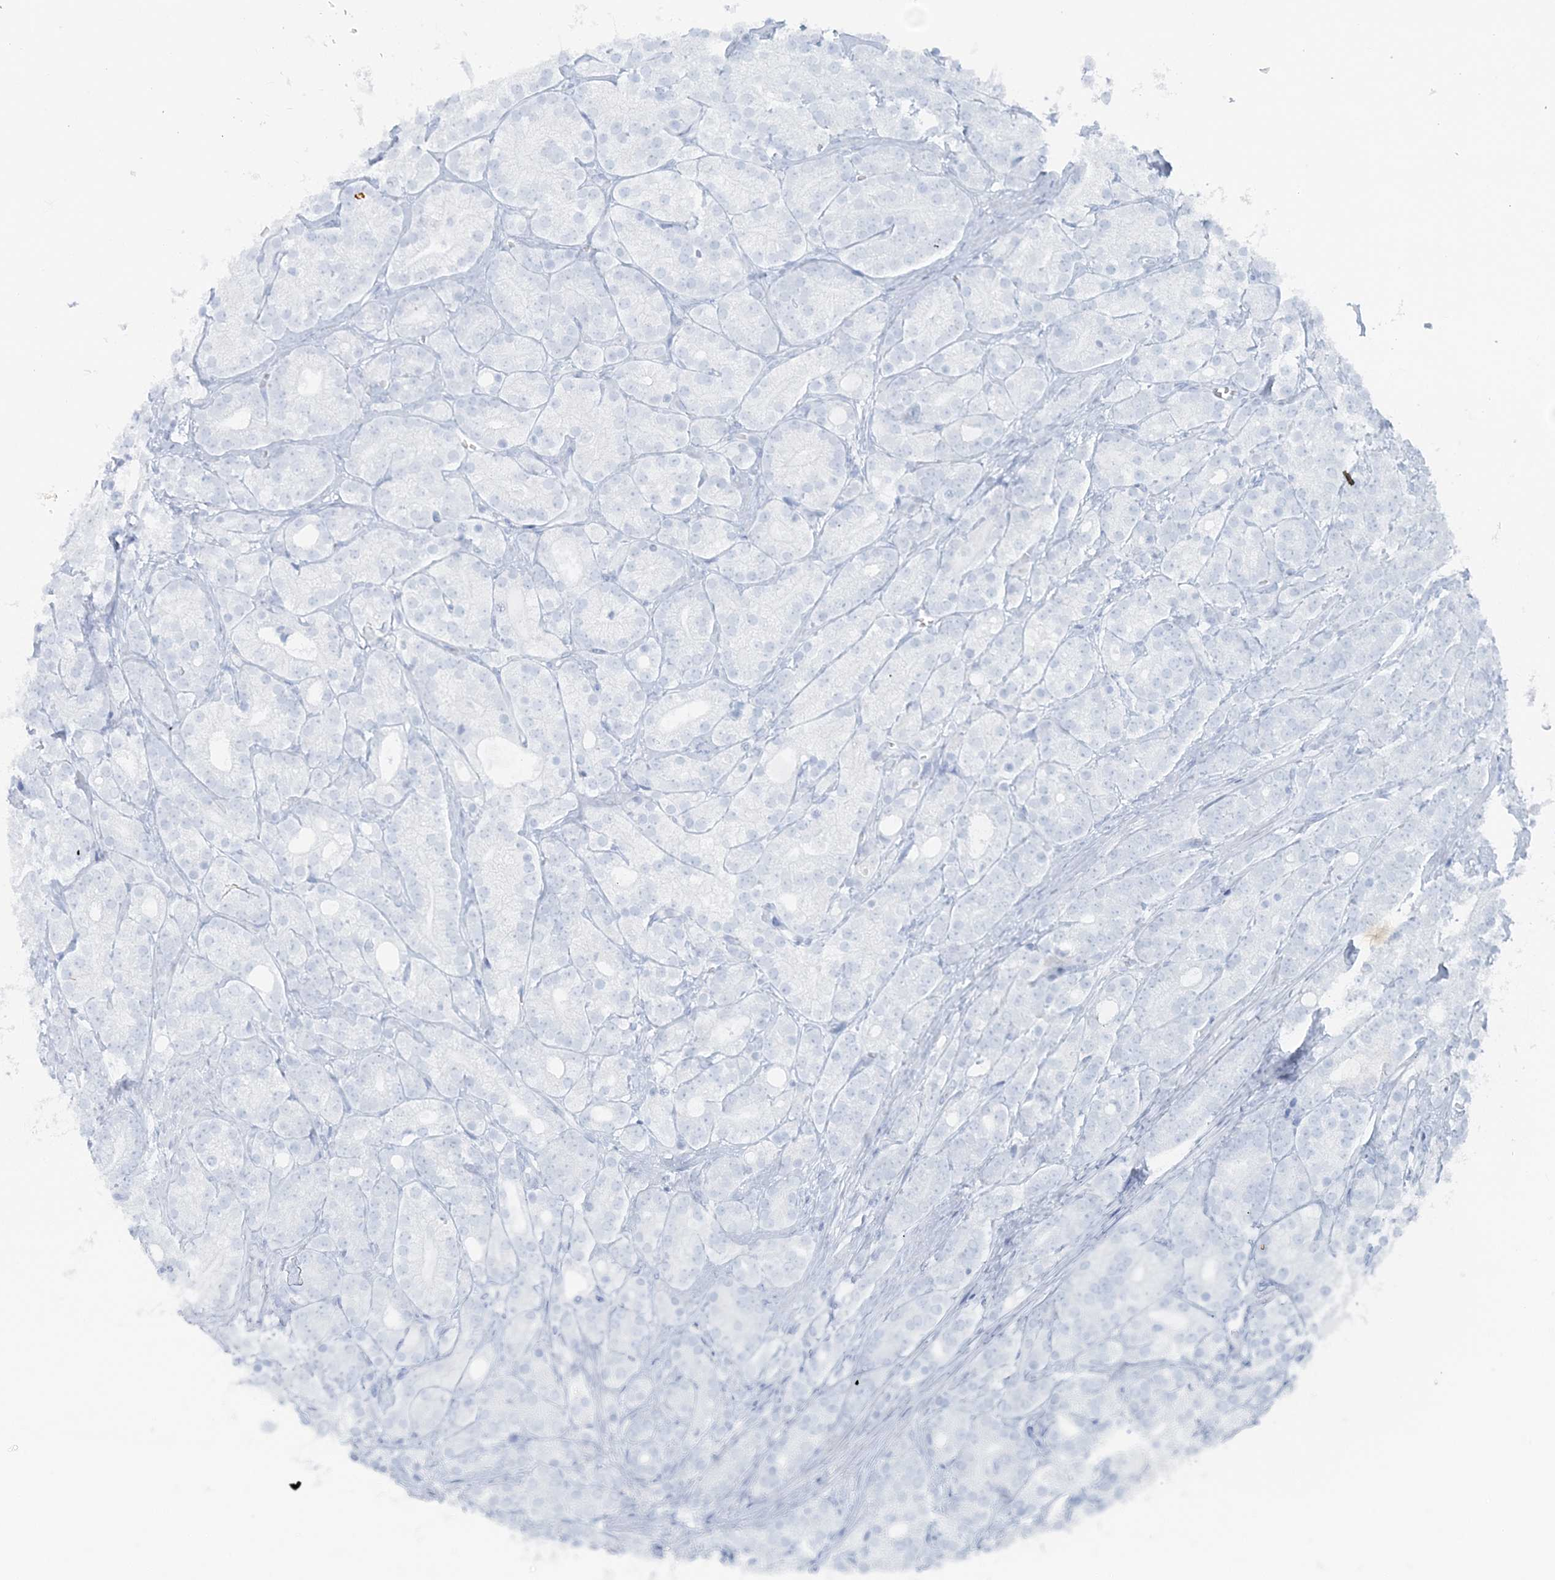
{"staining": {"intensity": "negative", "quantity": "none", "location": "none"}, "tissue": "prostate cancer", "cell_type": "Tumor cells", "image_type": "cancer", "snomed": [{"axis": "morphology", "description": "Adenocarcinoma, High grade"}, {"axis": "topography", "description": "Prostate"}], "caption": "Prostate cancer (high-grade adenocarcinoma) stained for a protein using IHC reveals no positivity tumor cells.", "gene": "ATP11A", "patient": {"sex": "male", "age": 57}}